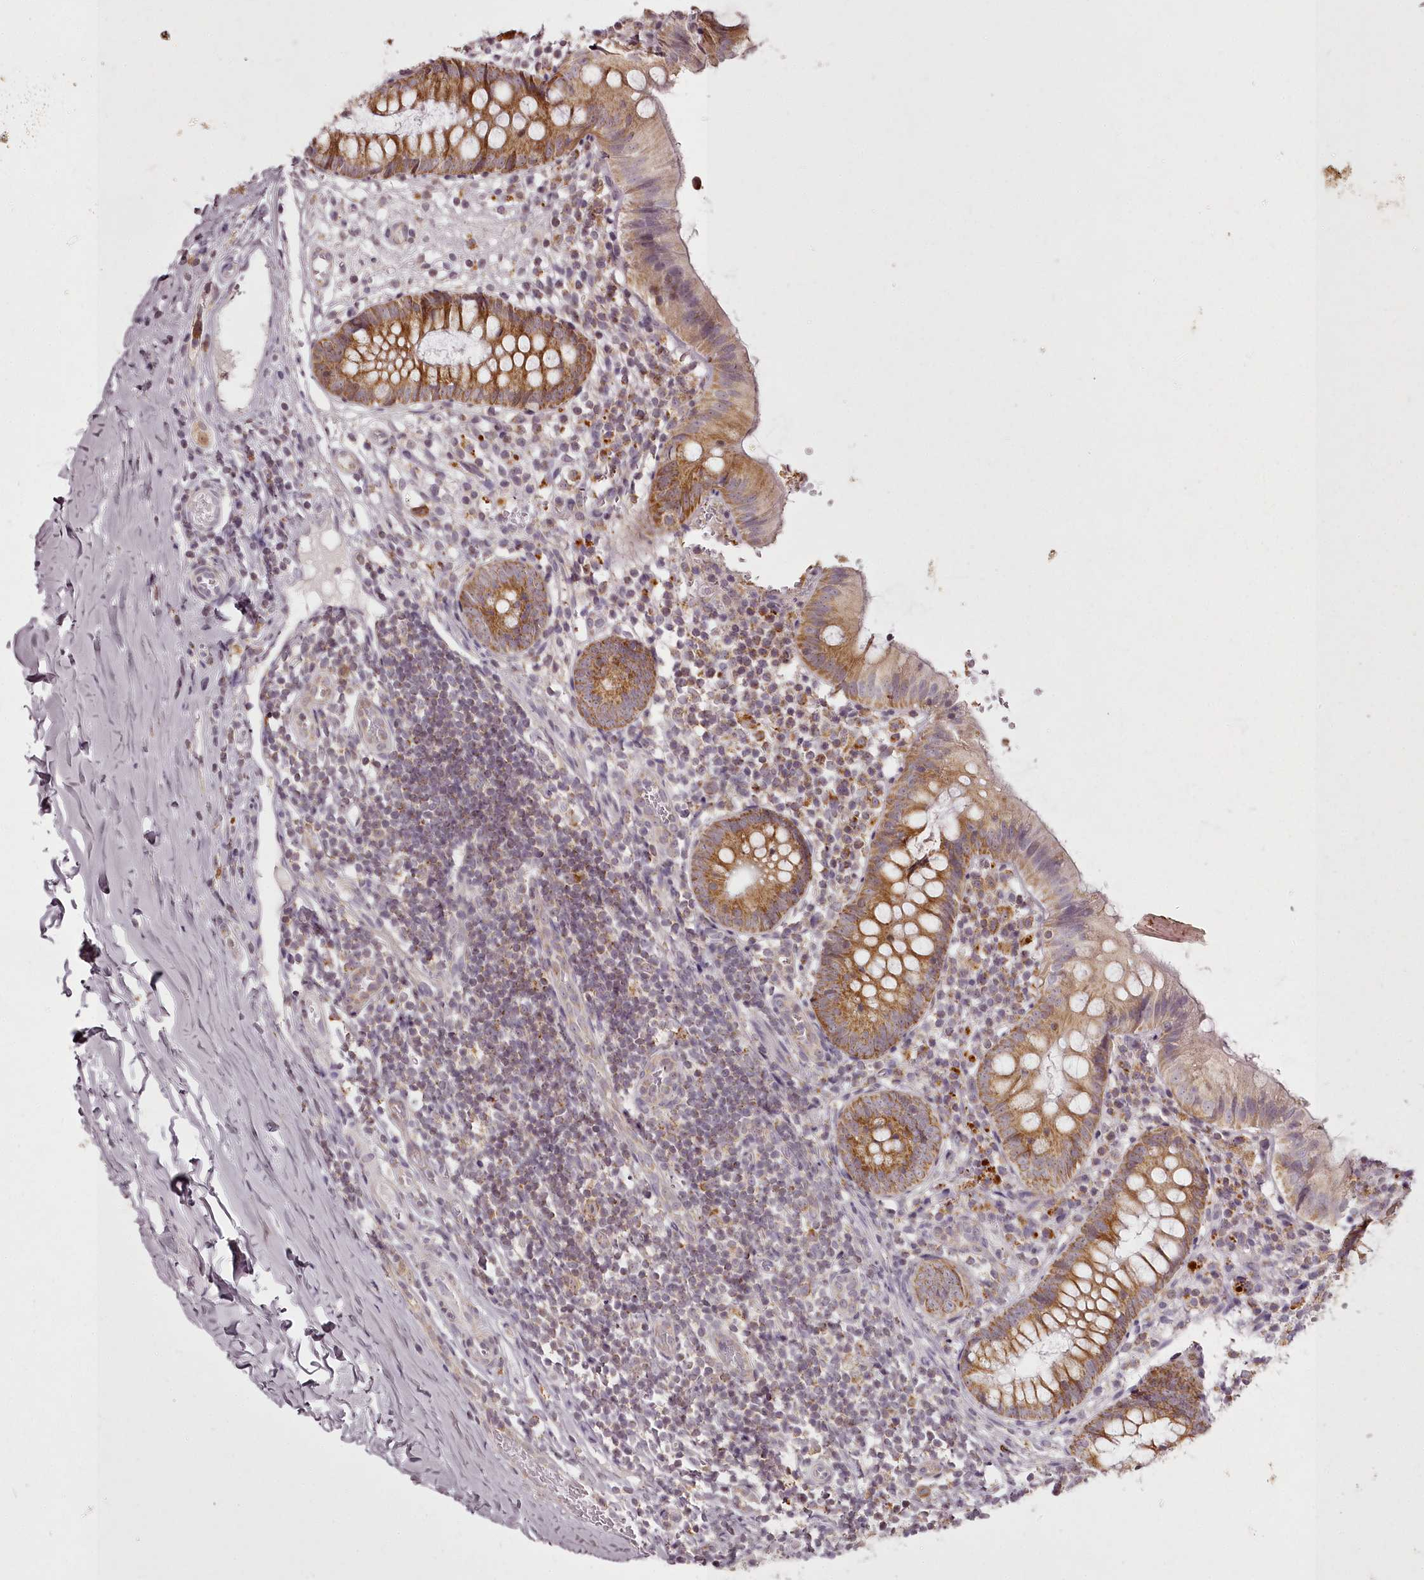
{"staining": {"intensity": "strong", "quantity": "25%-75%", "location": "cytoplasmic/membranous"}, "tissue": "appendix", "cell_type": "Glandular cells", "image_type": "normal", "snomed": [{"axis": "morphology", "description": "Normal tissue, NOS"}, {"axis": "topography", "description": "Appendix"}], "caption": "Immunohistochemical staining of benign appendix displays strong cytoplasmic/membranous protein staining in approximately 25%-75% of glandular cells. Nuclei are stained in blue.", "gene": "CHCHD2", "patient": {"sex": "male", "age": 8}}